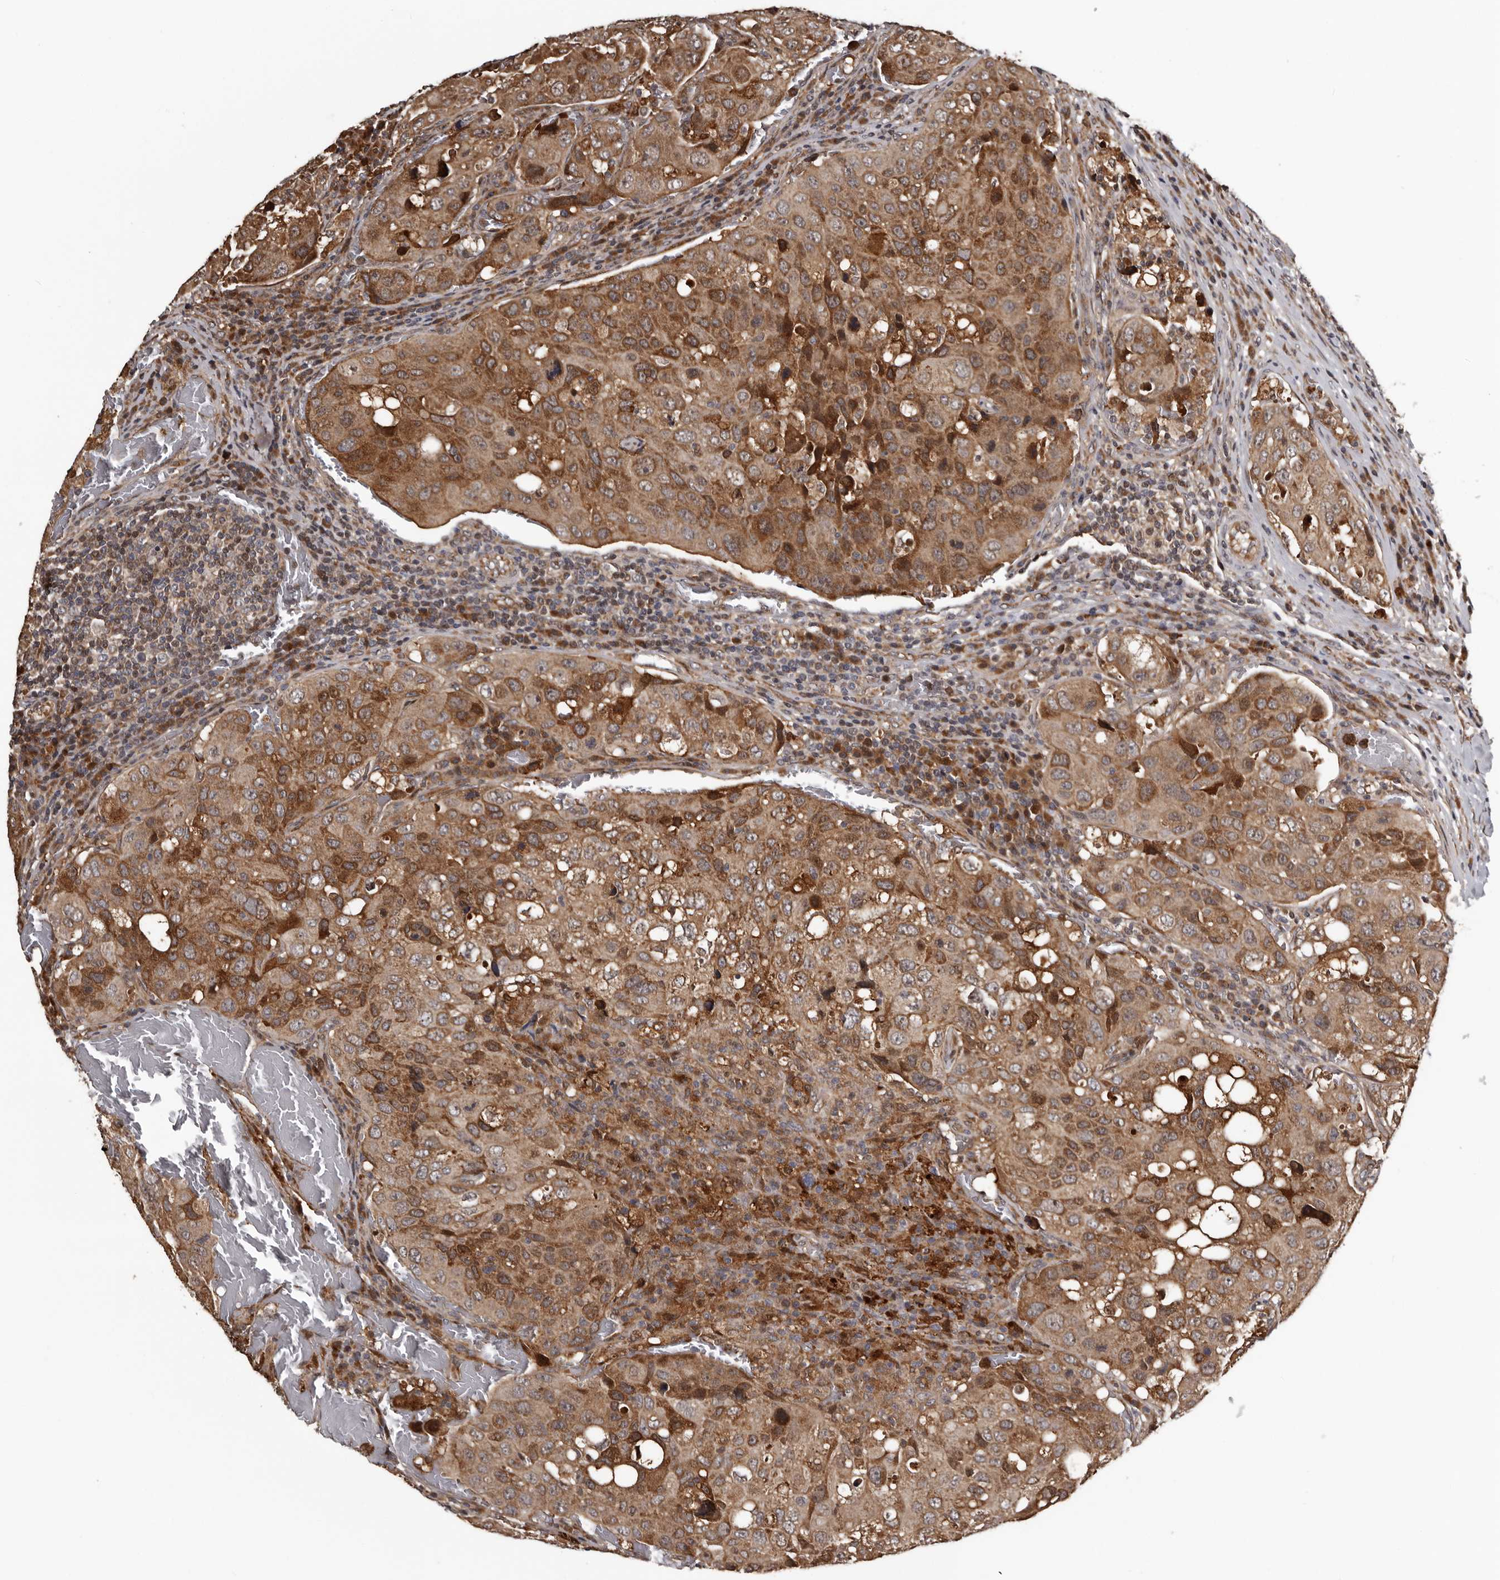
{"staining": {"intensity": "moderate", "quantity": ">75%", "location": "cytoplasmic/membranous"}, "tissue": "urothelial cancer", "cell_type": "Tumor cells", "image_type": "cancer", "snomed": [{"axis": "morphology", "description": "Urothelial carcinoma, High grade"}, {"axis": "topography", "description": "Lymph node"}, {"axis": "topography", "description": "Urinary bladder"}], "caption": "High-grade urothelial carcinoma was stained to show a protein in brown. There is medium levels of moderate cytoplasmic/membranous expression in about >75% of tumor cells. (DAB (3,3'-diaminobenzidine) = brown stain, brightfield microscopy at high magnification).", "gene": "SERTAD4", "patient": {"sex": "male", "age": 51}}